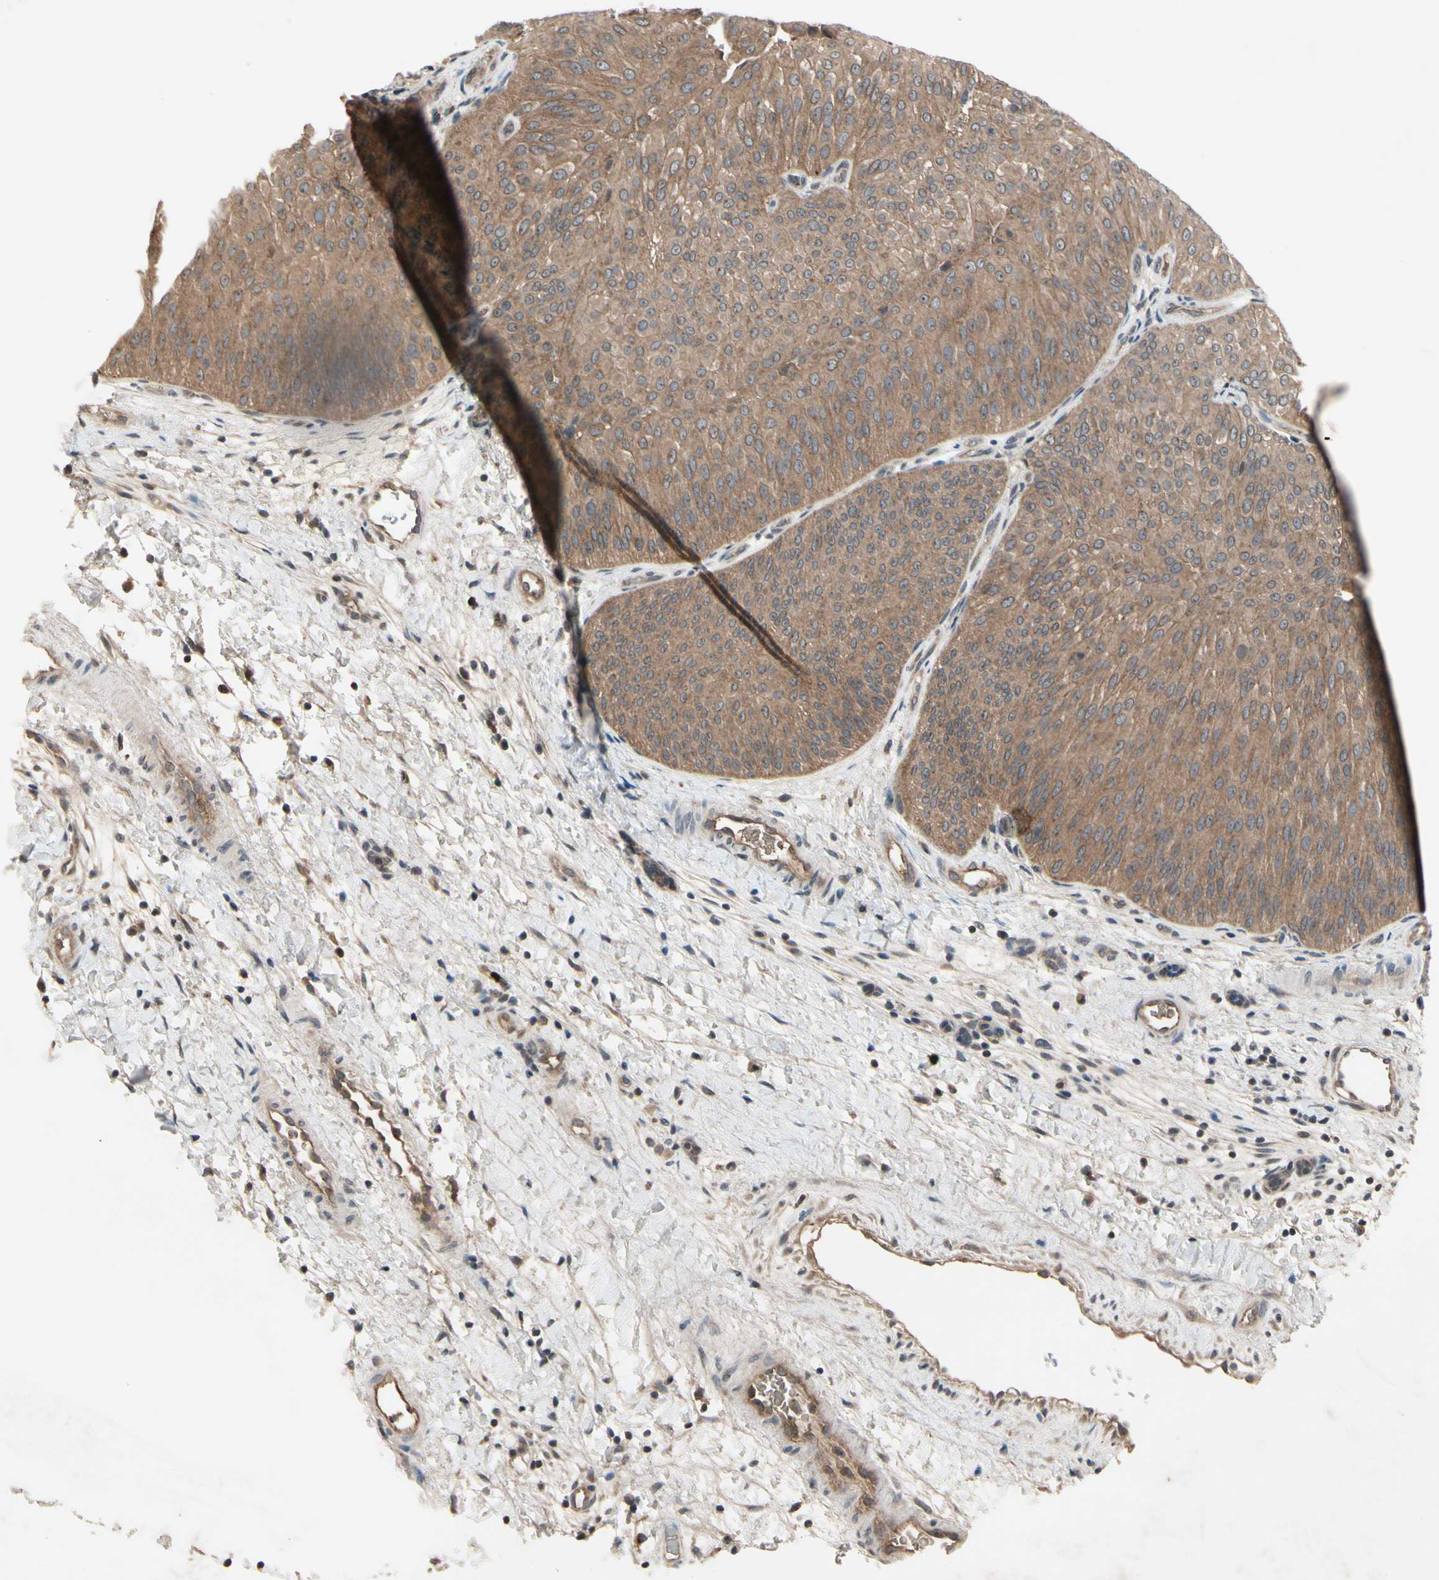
{"staining": {"intensity": "moderate", "quantity": ">75%", "location": "cytoplasmic/membranous"}, "tissue": "urothelial cancer", "cell_type": "Tumor cells", "image_type": "cancer", "snomed": [{"axis": "morphology", "description": "Urothelial carcinoma, Low grade"}, {"axis": "topography", "description": "Urinary bladder"}], "caption": "Immunohistochemistry (IHC) histopathology image of neoplastic tissue: human urothelial cancer stained using immunohistochemistry displays medium levels of moderate protein expression localized specifically in the cytoplasmic/membranous of tumor cells, appearing as a cytoplasmic/membranous brown color.", "gene": "NSF", "patient": {"sex": "female", "age": 60}}